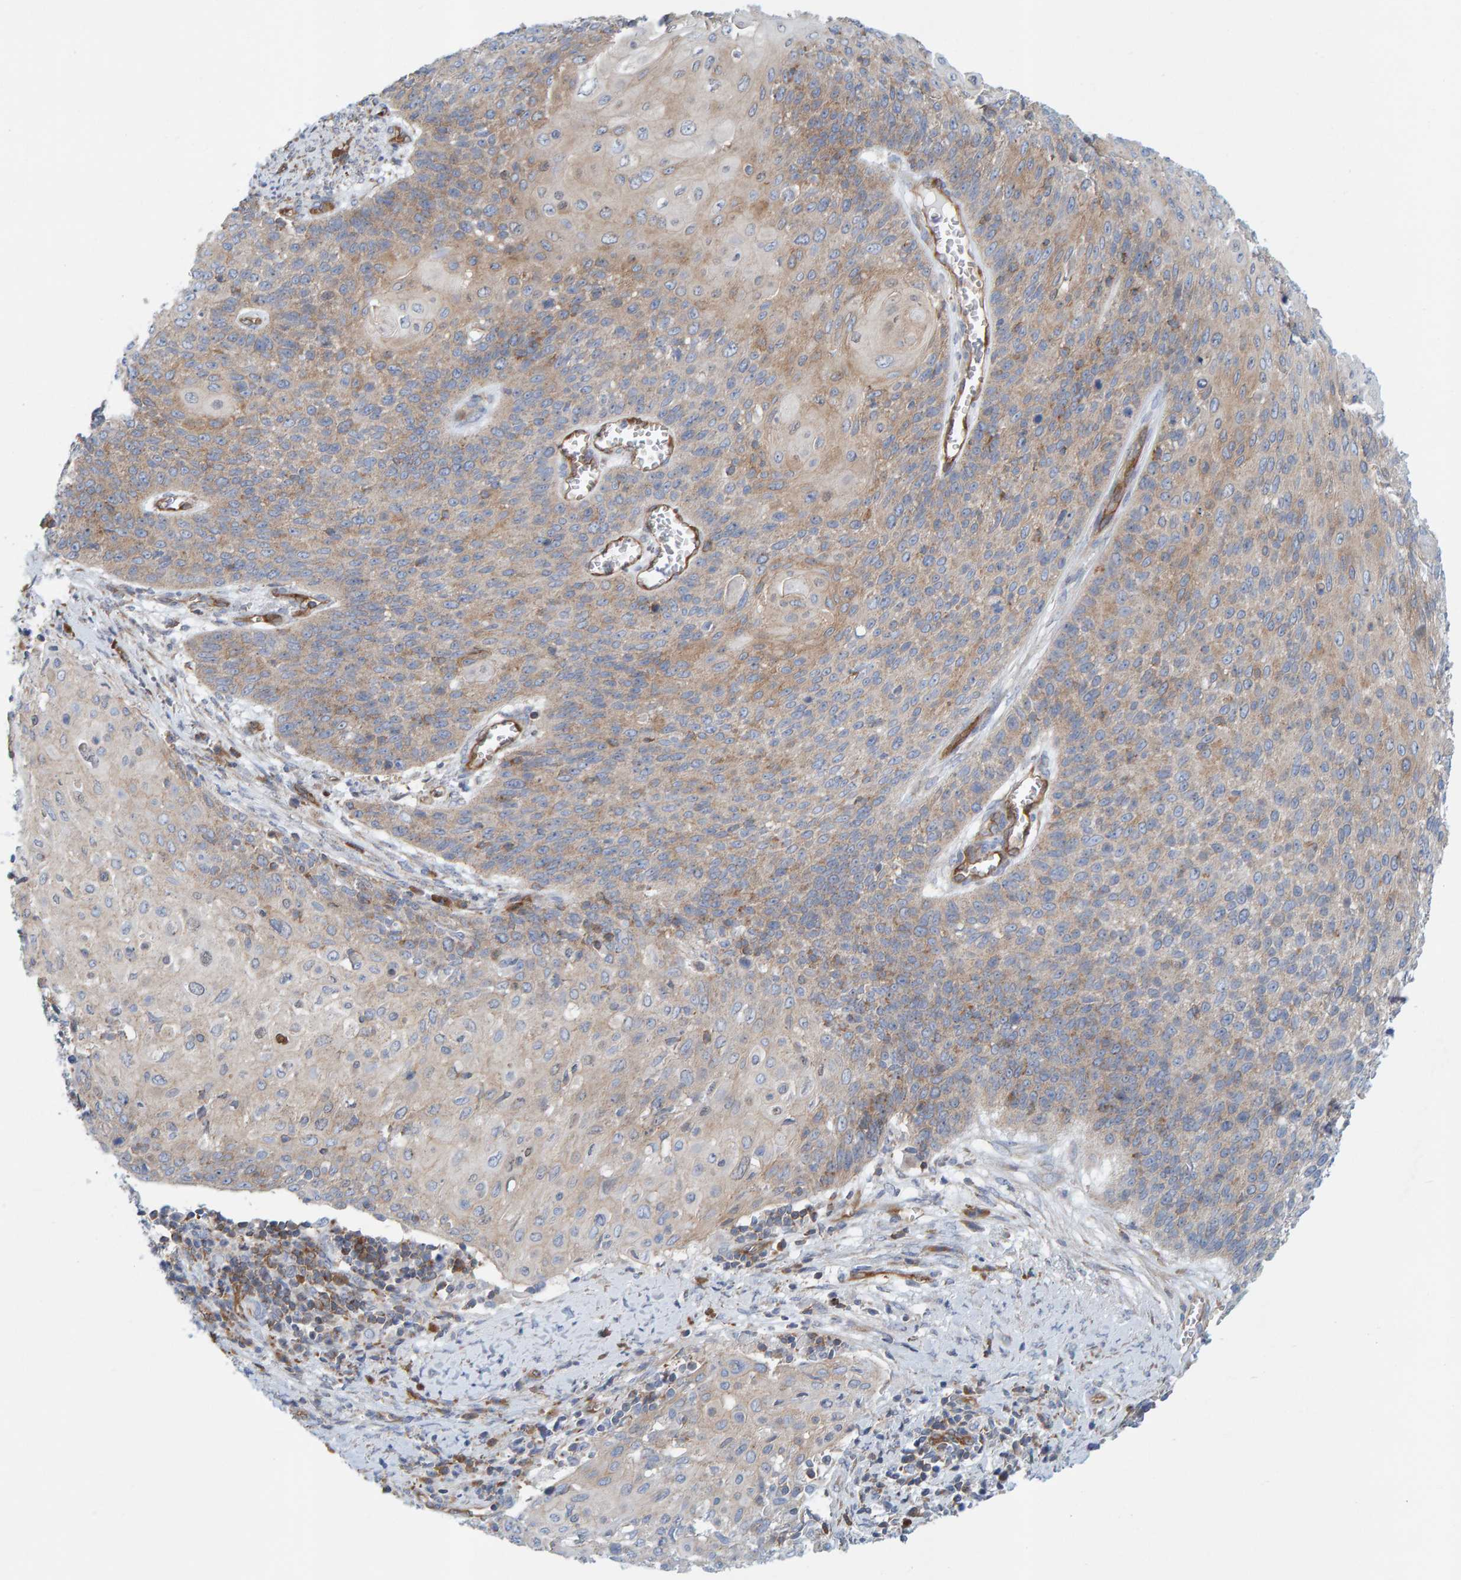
{"staining": {"intensity": "weak", "quantity": "25%-75%", "location": "cytoplasmic/membranous"}, "tissue": "cervical cancer", "cell_type": "Tumor cells", "image_type": "cancer", "snomed": [{"axis": "morphology", "description": "Squamous cell carcinoma, NOS"}, {"axis": "topography", "description": "Cervix"}], "caption": "Cervical squamous cell carcinoma tissue exhibits weak cytoplasmic/membranous staining in approximately 25%-75% of tumor cells, visualized by immunohistochemistry. (DAB (3,3'-diaminobenzidine) = brown stain, brightfield microscopy at high magnification).", "gene": "PRKD2", "patient": {"sex": "female", "age": 39}}